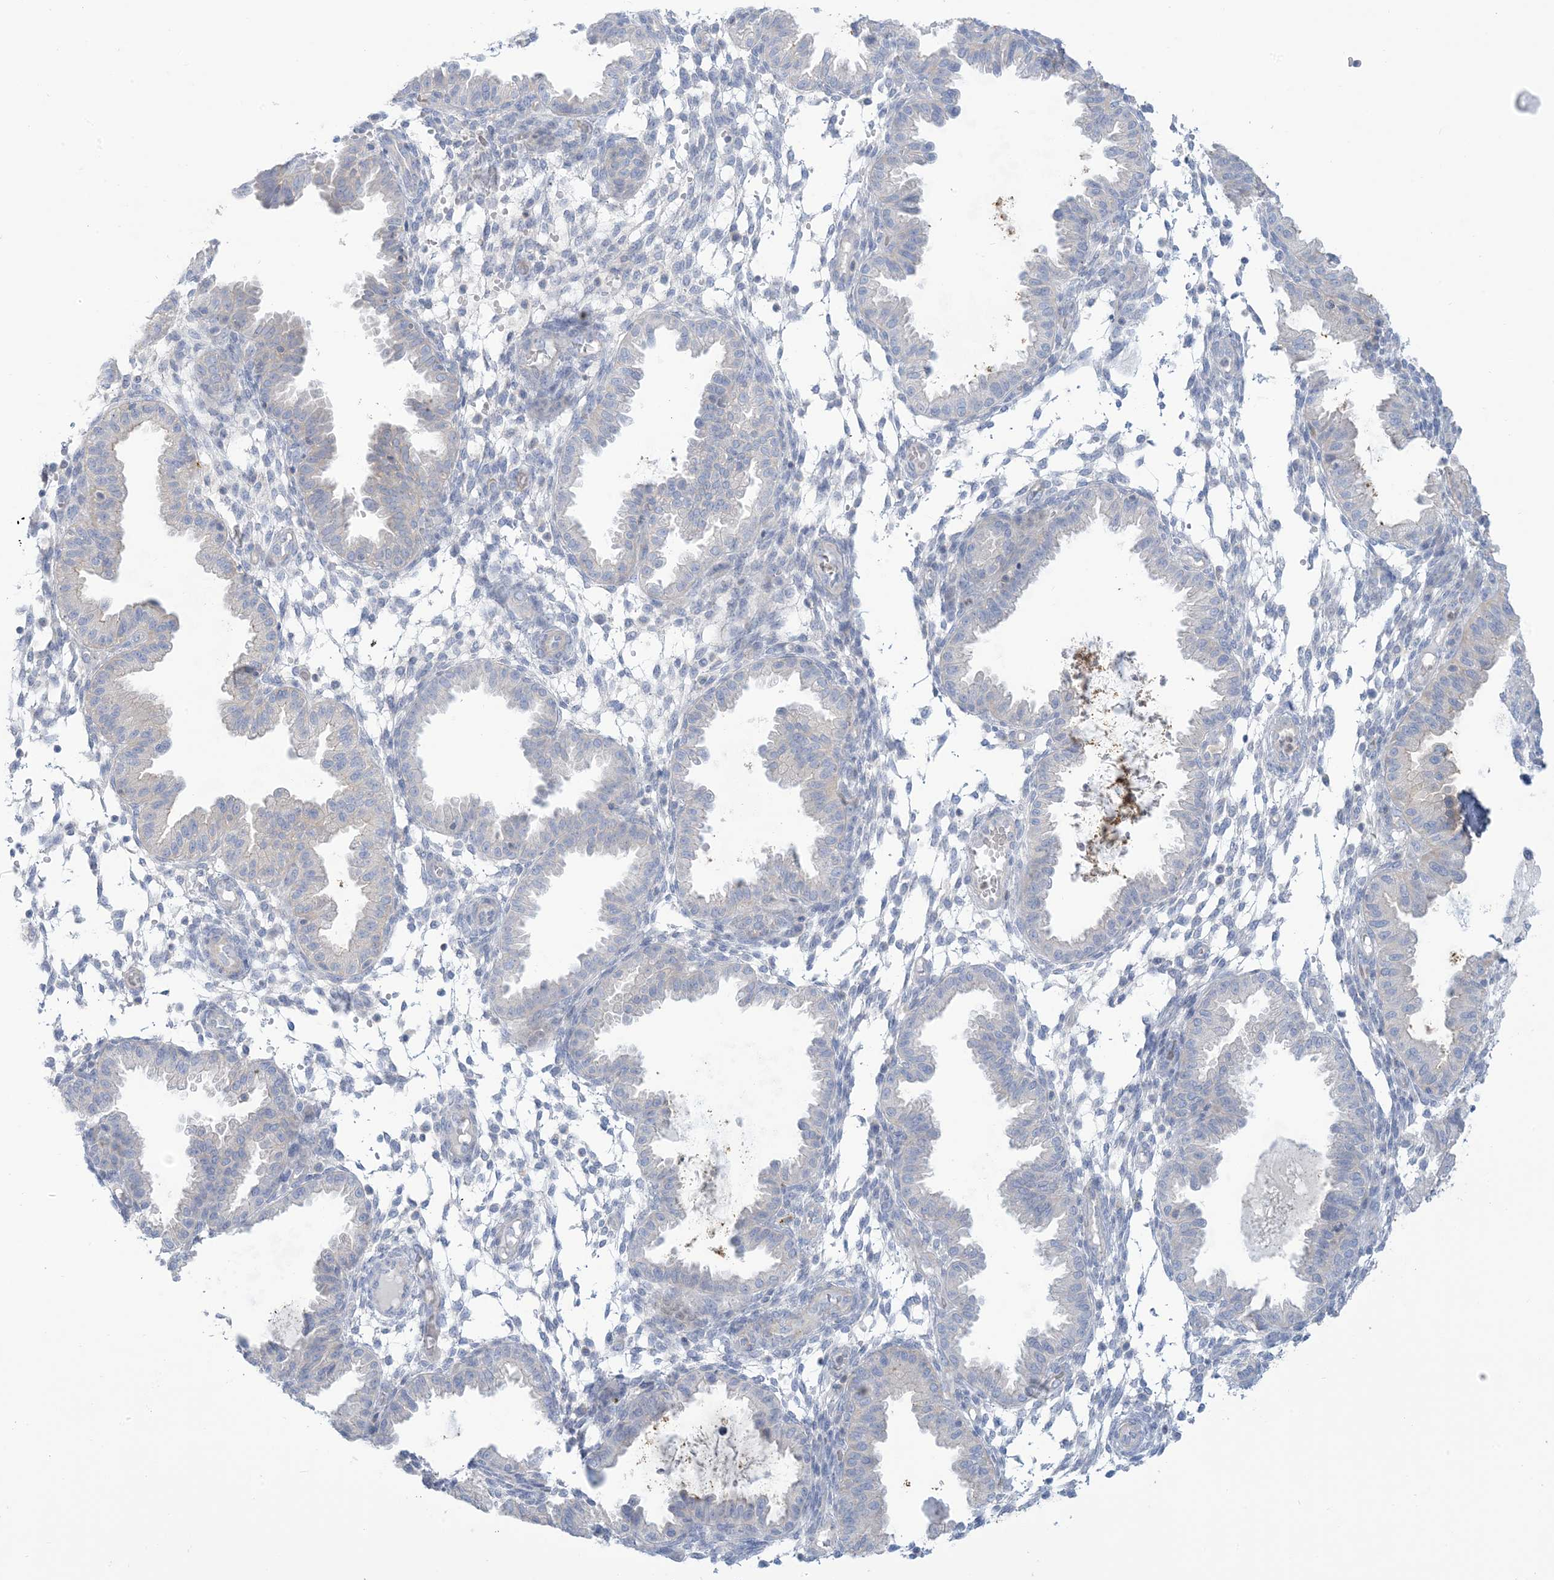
{"staining": {"intensity": "negative", "quantity": "none", "location": "none"}, "tissue": "endometrium", "cell_type": "Cells in endometrial stroma", "image_type": "normal", "snomed": [{"axis": "morphology", "description": "Normal tissue, NOS"}, {"axis": "topography", "description": "Endometrium"}], "caption": "The immunohistochemistry (IHC) histopathology image has no significant positivity in cells in endometrial stroma of endometrium.", "gene": "MTHFD2L", "patient": {"sex": "female", "age": 33}}